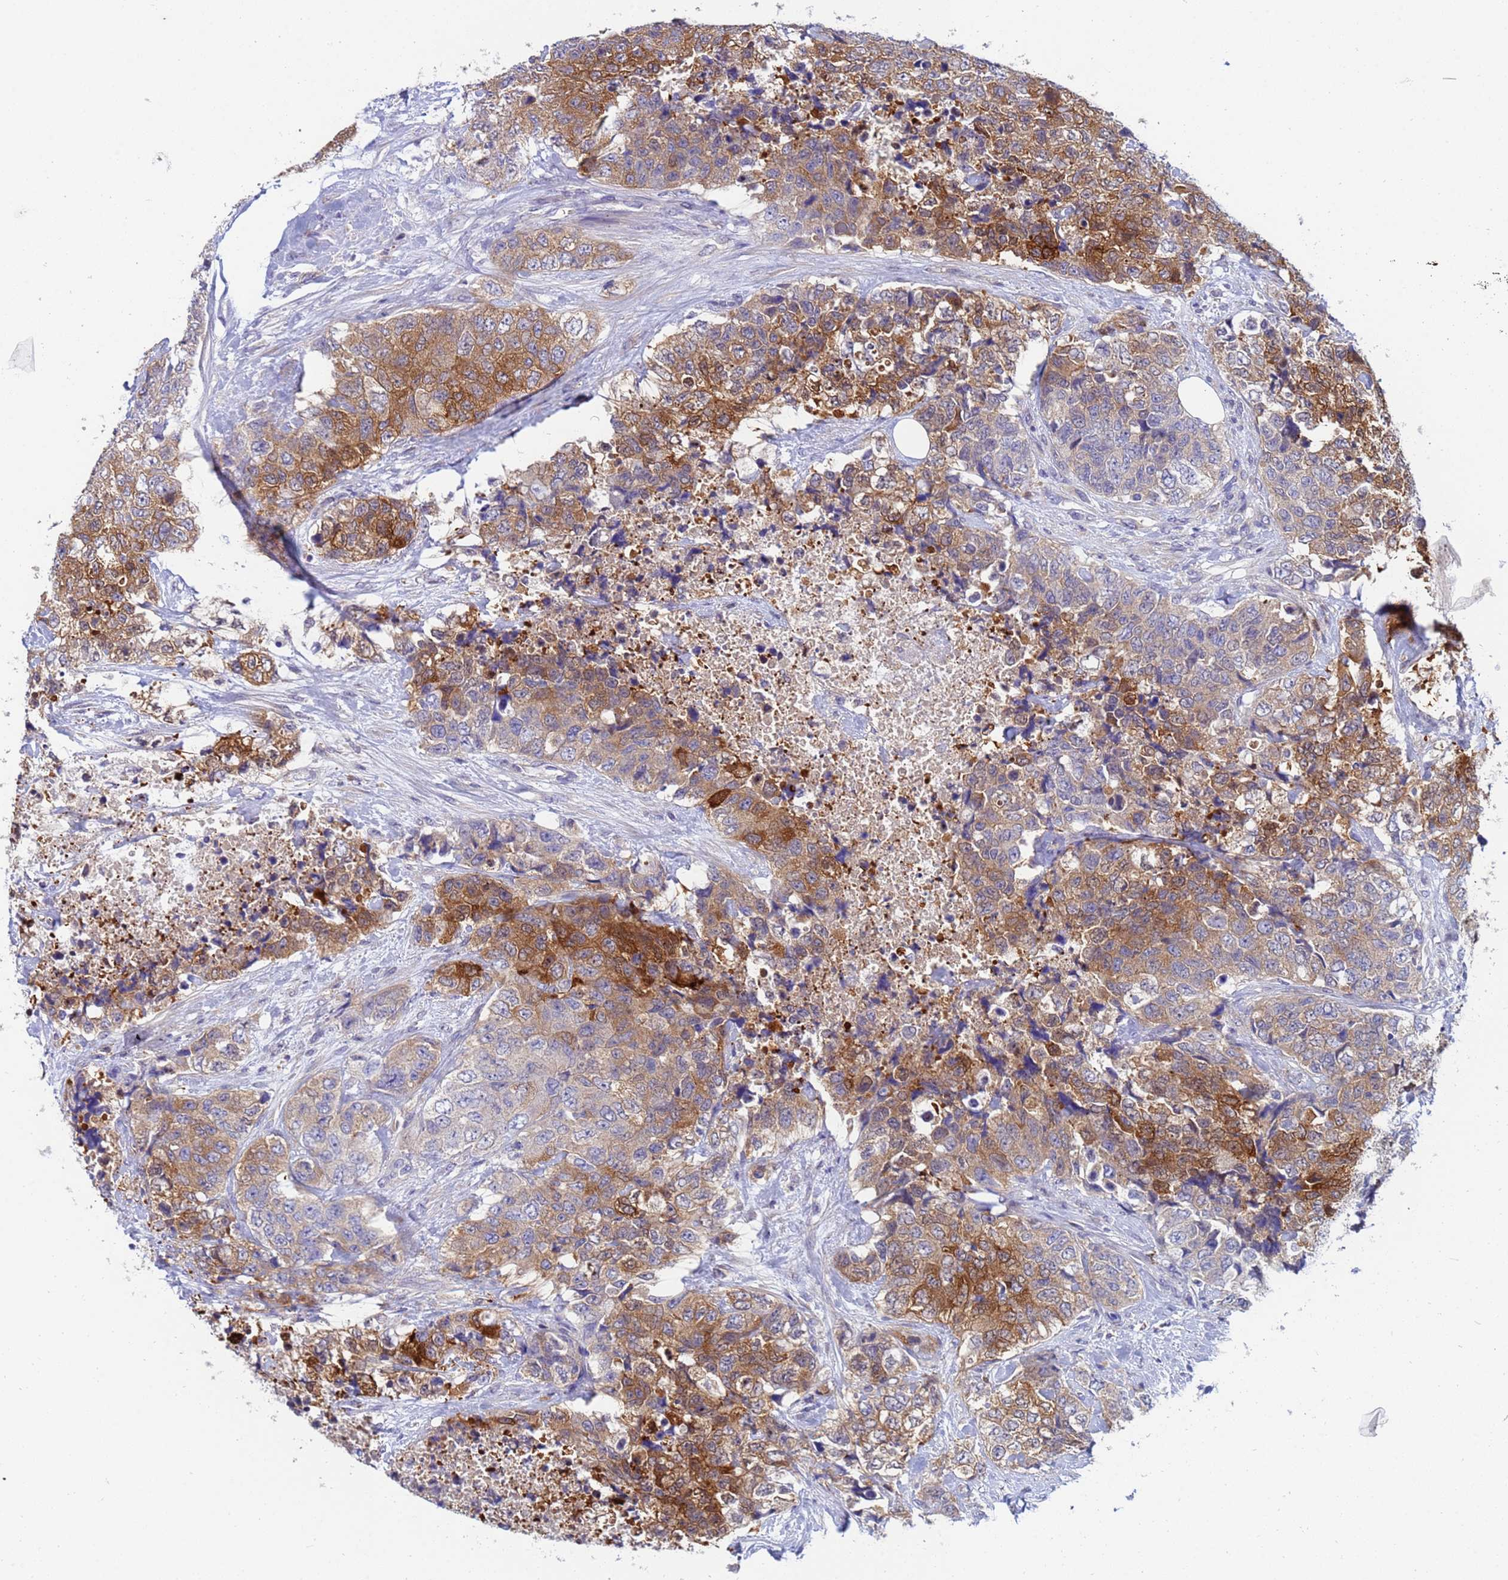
{"staining": {"intensity": "moderate", "quantity": "25%-75%", "location": "cytoplasmic/membranous"}, "tissue": "urothelial cancer", "cell_type": "Tumor cells", "image_type": "cancer", "snomed": [{"axis": "morphology", "description": "Urothelial carcinoma, High grade"}, {"axis": "topography", "description": "Urinary bladder"}], "caption": "A brown stain highlights moderate cytoplasmic/membranous expression of a protein in urothelial cancer tumor cells.", "gene": "TTLL11", "patient": {"sex": "female", "age": 78}}